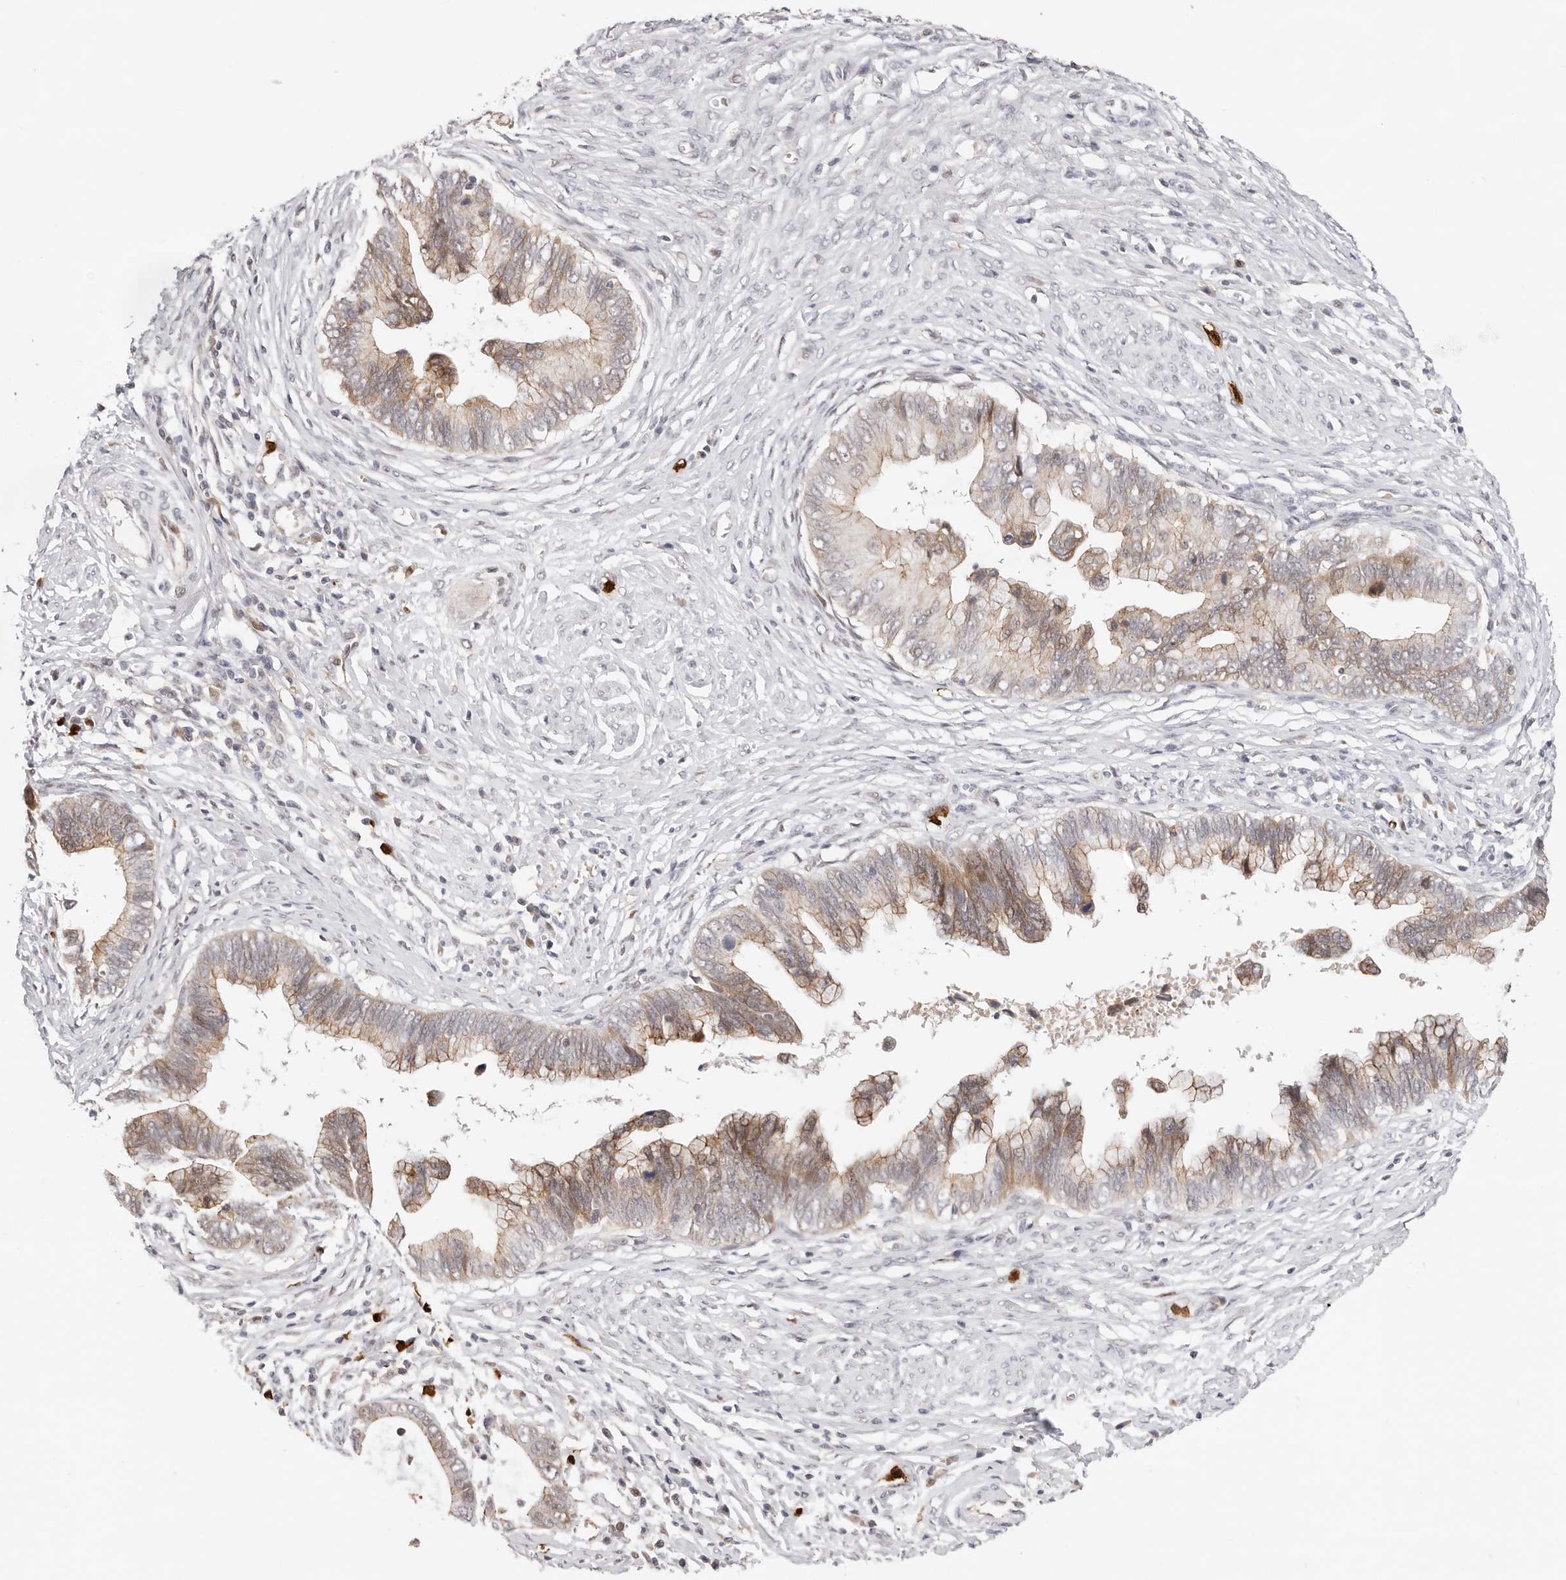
{"staining": {"intensity": "moderate", "quantity": ">75%", "location": "cytoplasmic/membranous"}, "tissue": "cervical cancer", "cell_type": "Tumor cells", "image_type": "cancer", "snomed": [{"axis": "morphology", "description": "Adenocarcinoma, NOS"}, {"axis": "topography", "description": "Cervix"}], "caption": "Human adenocarcinoma (cervical) stained with a protein marker displays moderate staining in tumor cells.", "gene": "AFDN", "patient": {"sex": "female", "age": 44}}